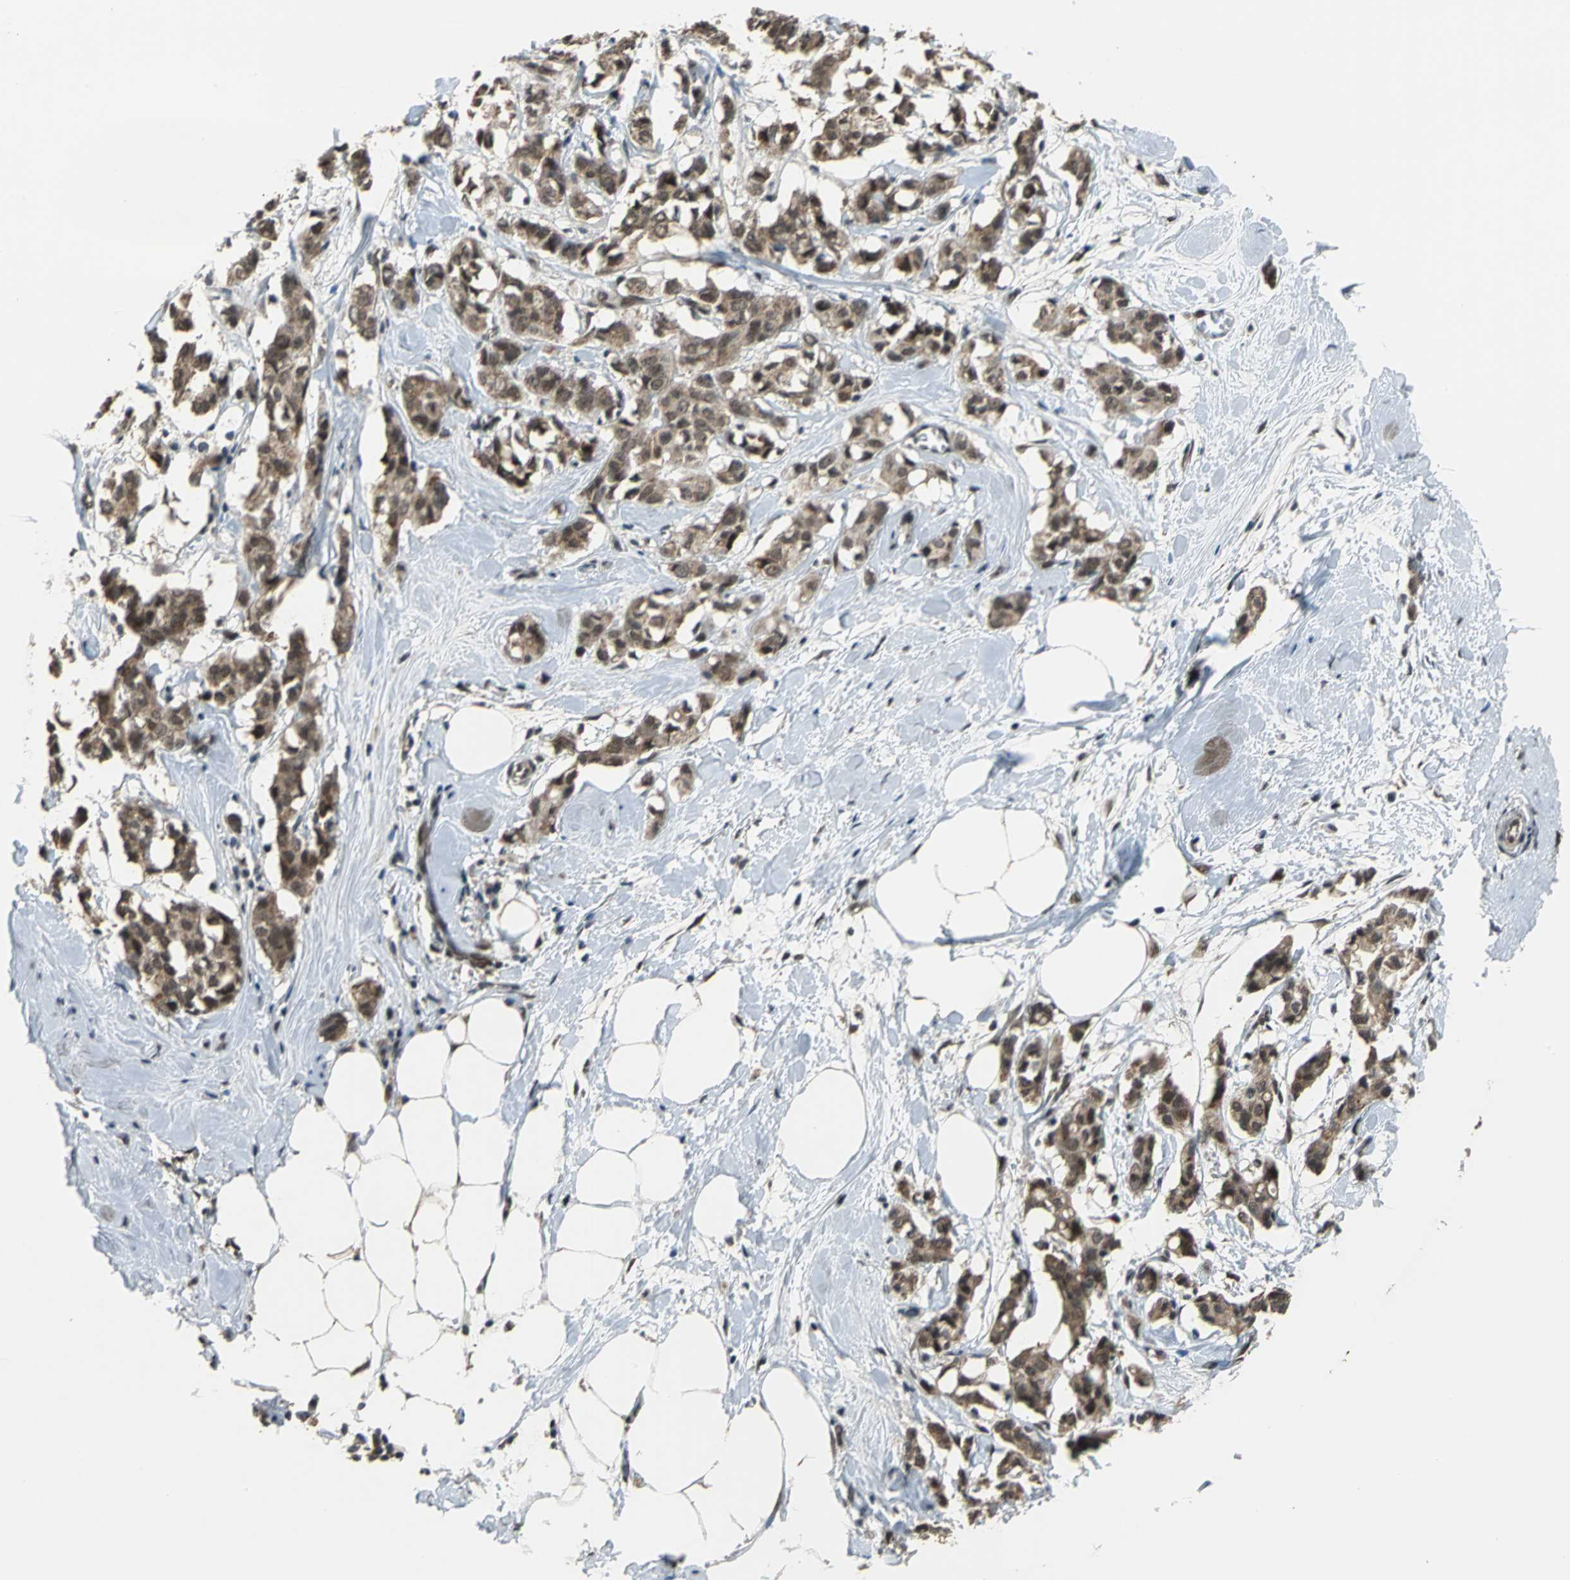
{"staining": {"intensity": "moderate", "quantity": ">75%", "location": "cytoplasmic/membranous,nuclear"}, "tissue": "breast cancer", "cell_type": "Tumor cells", "image_type": "cancer", "snomed": [{"axis": "morphology", "description": "Duct carcinoma"}, {"axis": "topography", "description": "Breast"}], "caption": "The image demonstrates a brown stain indicating the presence of a protein in the cytoplasmic/membranous and nuclear of tumor cells in breast cancer (infiltrating ductal carcinoma).", "gene": "ELF2", "patient": {"sex": "female", "age": 84}}